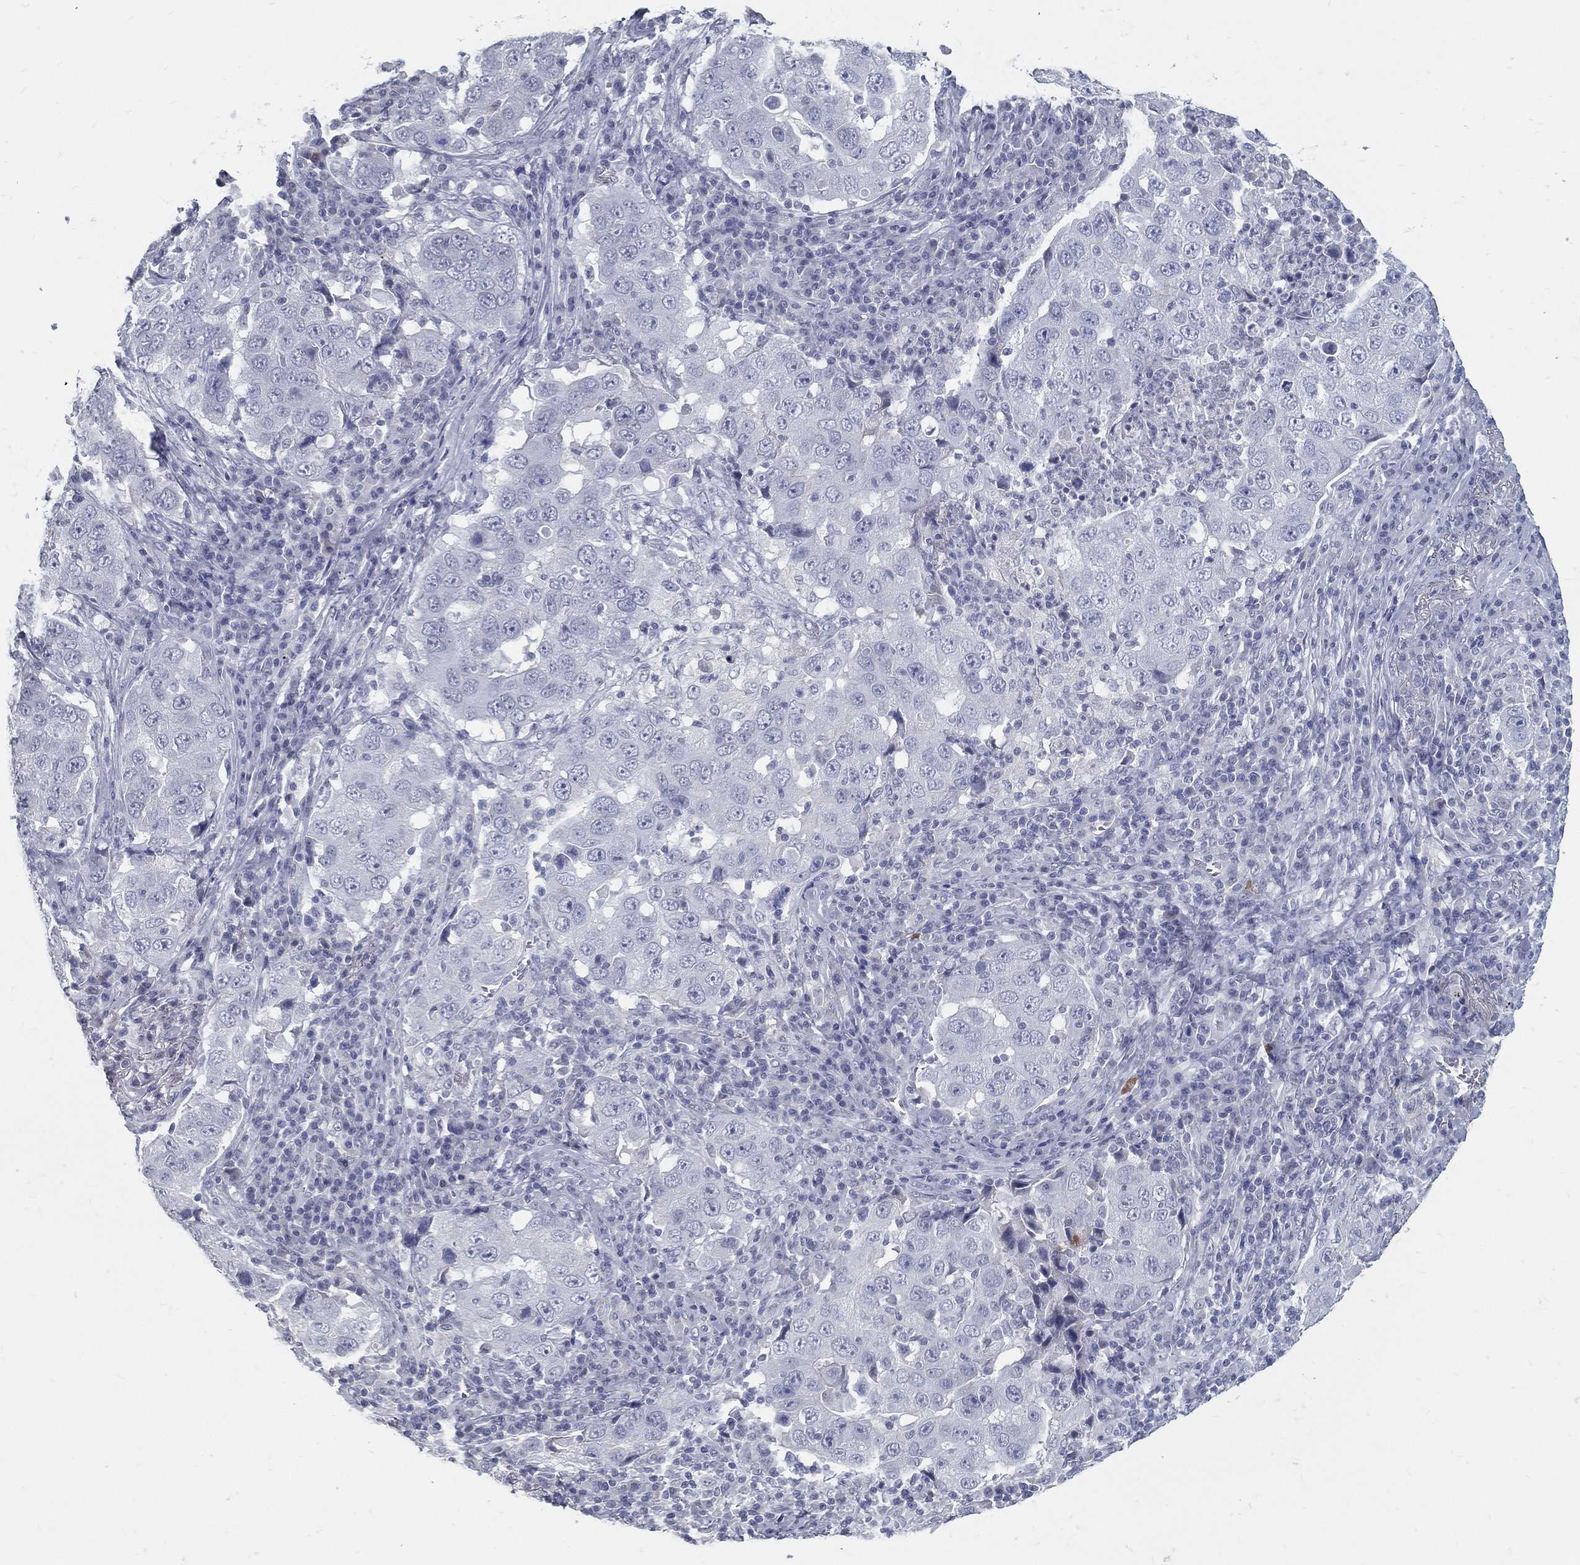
{"staining": {"intensity": "negative", "quantity": "none", "location": "none"}, "tissue": "lung cancer", "cell_type": "Tumor cells", "image_type": "cancer", "snomed": [{"axis": "morphology", "description": "Adenocarcinoma, NOS"}, {"axis": "topography", "description": "Lung"}], "caption": "Image shows no significant protein staining in tumor cells of lung cancer.", "gene": "ACE2", "patient": {"sex": "male", "age": 73}}